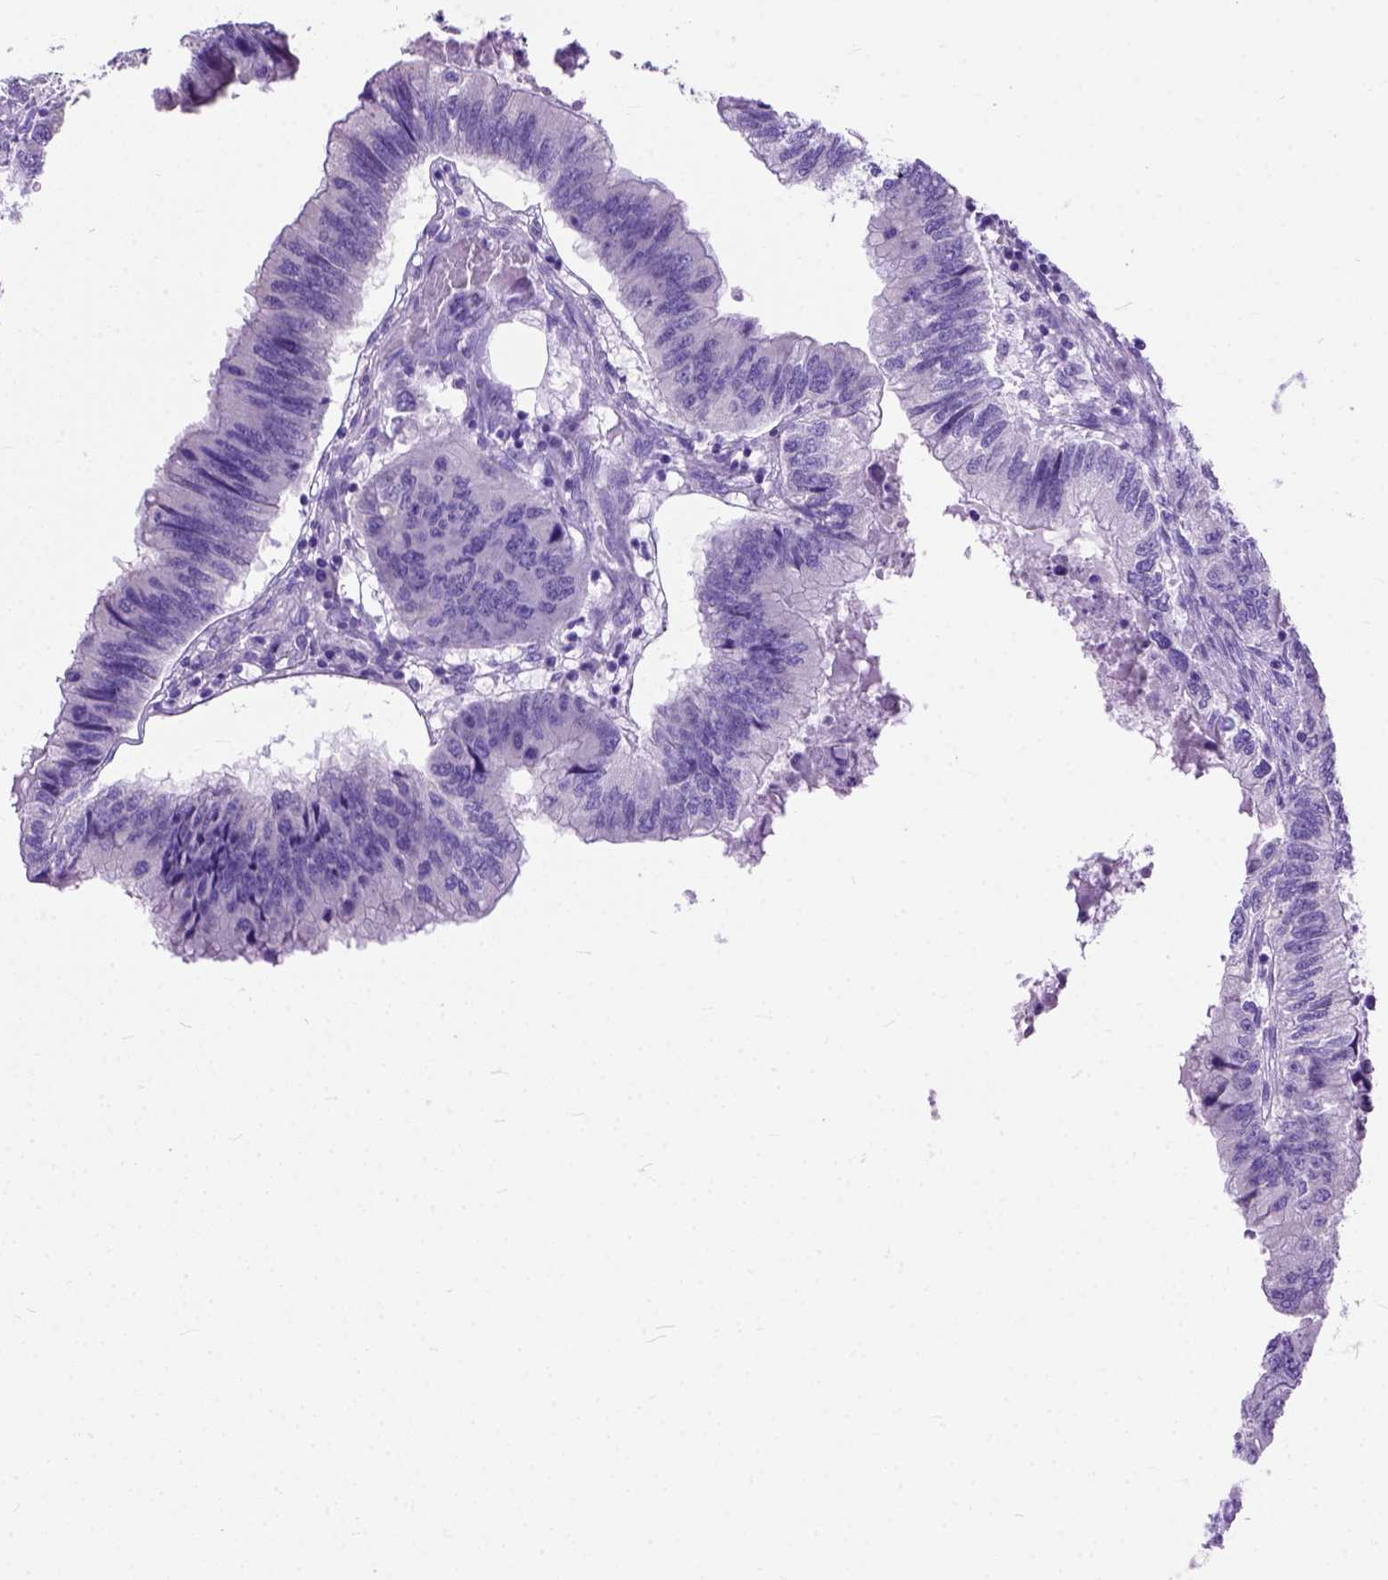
{"staining": {"intensity": "negative", "quantity": "none", "location": "none"}, "tissue": "colorectal cancer", "cell_type": "Tumor cells", "image_type": "cancer", "snomed": [{"axis": "morphology", "description": "Adenocarcinoma, NOS"}, {"axis": "topography", "description": "Colon"}], "caption": "Histopathology image shows no protein staining in tumor cells of adenocarcinoma (colorectal) tissue.", "gene": "ODAD3", "patient": {"sex": "male", "age": 53}}